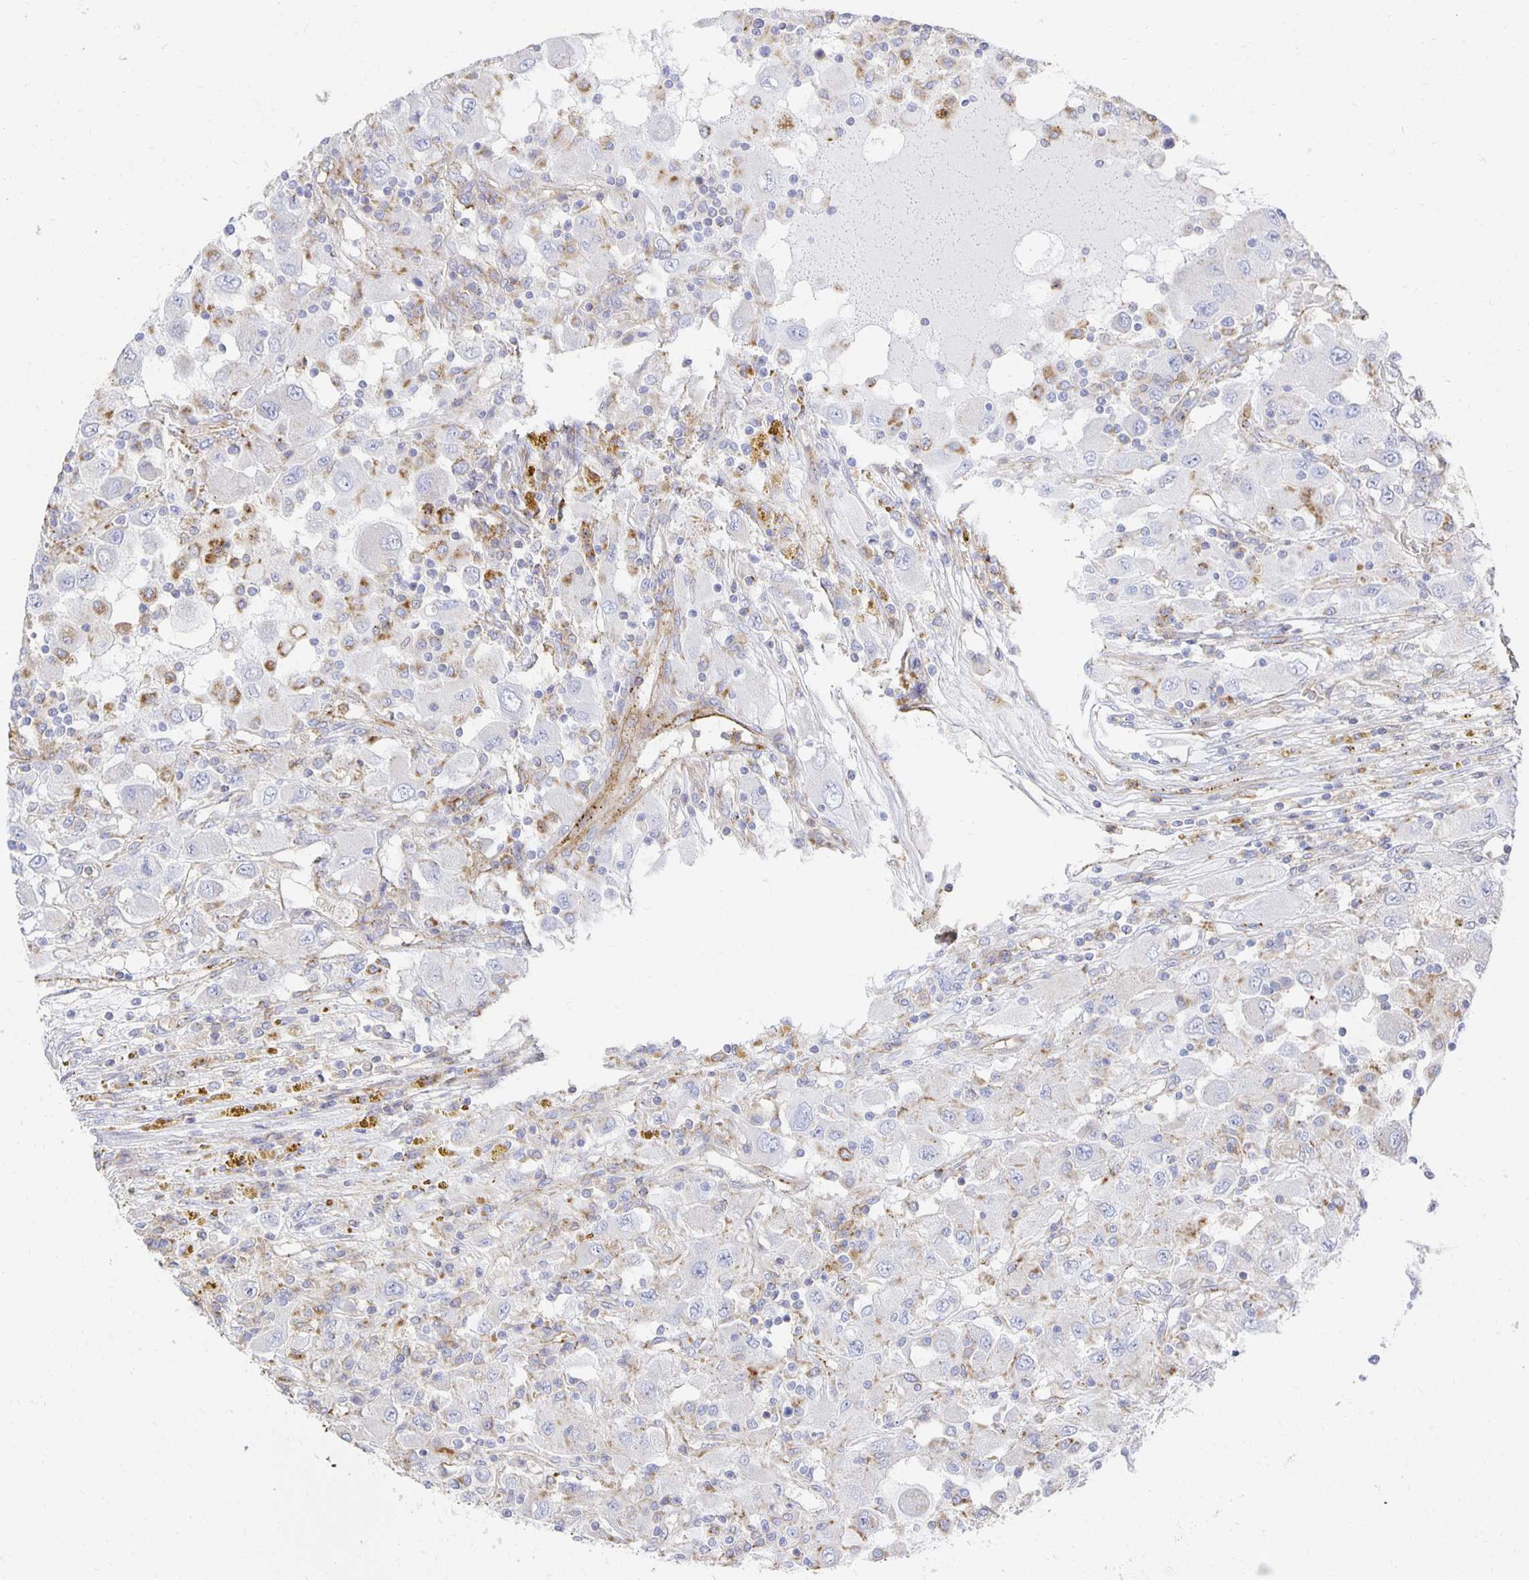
{"staining": {"intensity": "moderate", "quantity": "<25%", "location": "cytoplasmic/membranous"}, "tissue": "renal cancer", "cell_type": "Tumor cells", "image_type": "cancer", "snomed": [{"axis": "morphology", "description": "Adenocarcinoma, NOS"}, {"axis": "topography", "description": "Kidney"}], "caption": "Protein staining shows moderate cytoplasmic/membranous expression in about <25% of tumor cells in renal cancer (adenocarcinoma).", "gene": "TAAR1", "patient": {"sex": "female", "age": 67}}